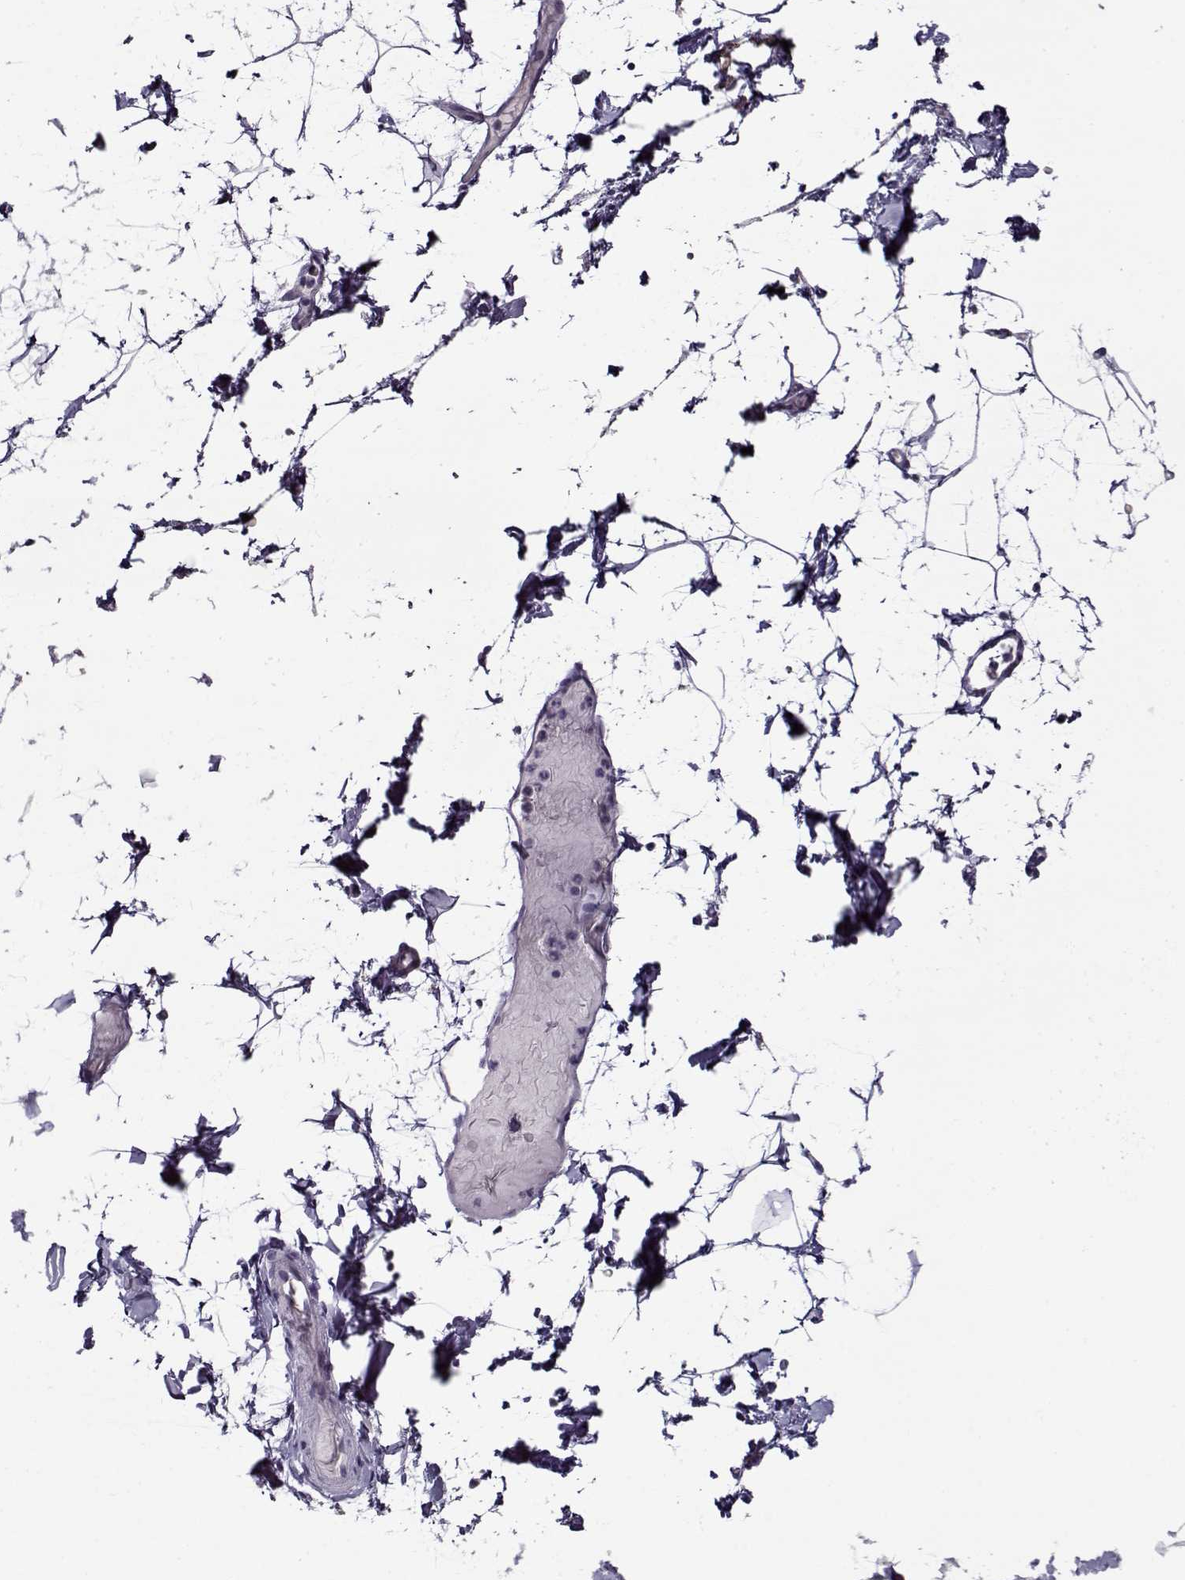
{"staining": {"intensity": "negative", "quantity": "none", "location": "none"}, "tissue": "adipose tissue", "cell_type": "Adipocytes", "image_type": "normal", "snomed": [{"axis": "morphology", "description": "Normal tissue, NOS"}, {"axis": "topography", "description": "Gallbladder"}, {"axis": "topography", "description": "Peripheral nerve tissue"}], "caption": "This is an immunohistochemistry image of normal adipose tissue. There is no positivity in adipocytes.", "gene": "SEC16B", "patient": {"sex": "female", "age": 45}}